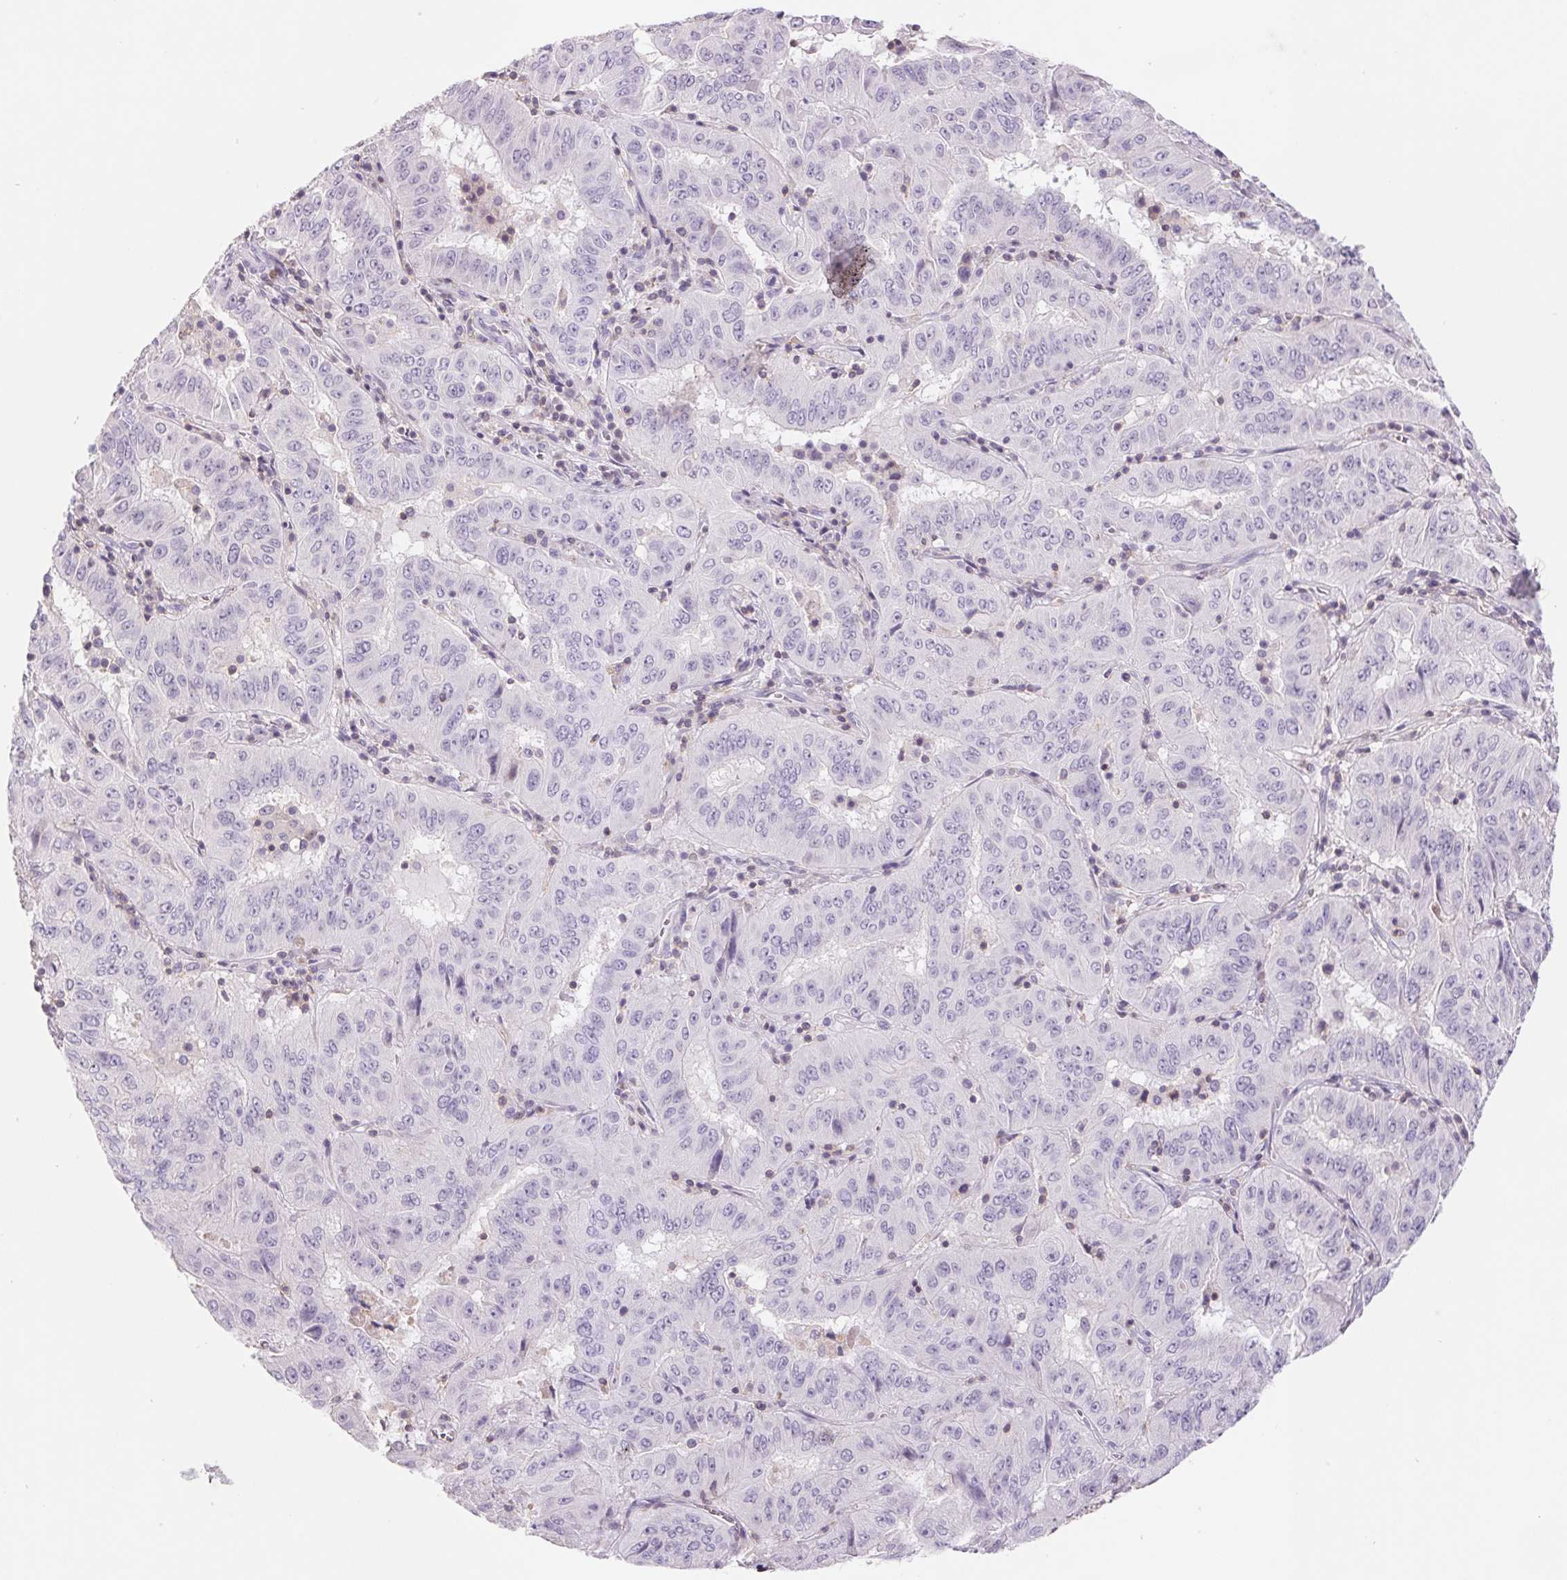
{"staining": {"intensity": "negative", "quantity": "none", "location": "none"}, "tissue": "pancreatic cancer", "cell_type": "Tumor cells", "image_type": "cancer", "snomed": [{"axis": "morphology", "description": "Adenocarcinoma, NOS"}, {"axis": "topography", "description": "Pancreas"}], "caption": "Tumor cells are negative for brown protein staining in adenocarcinoma (pancreatic).", "gene": "KIF26A", "patient": {"sex": "male", "age": 63}}